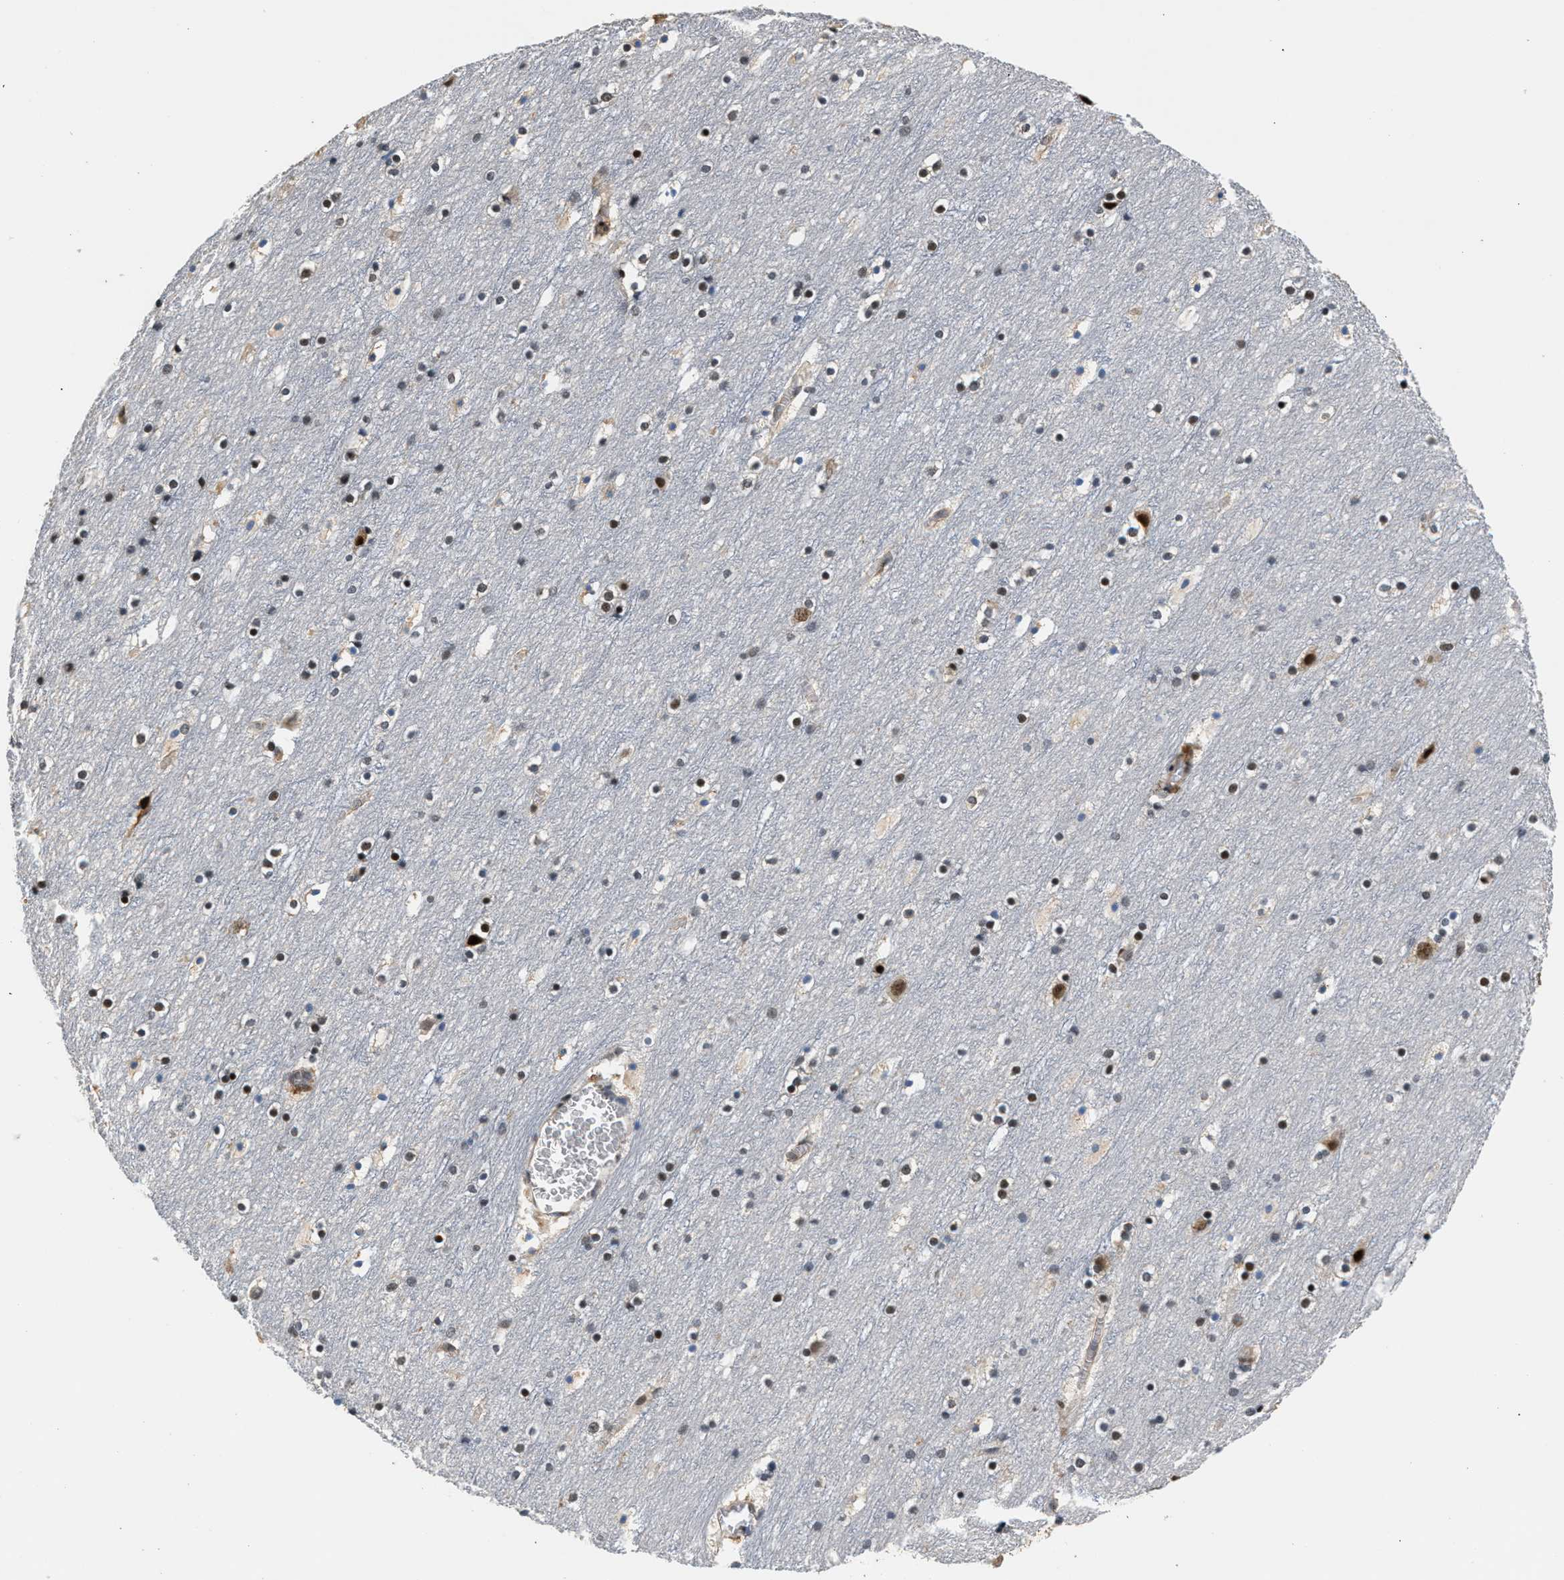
{"staining": {"intensity": "negative", "quantity": "none", "location": "none"}, "tissue": "cerebral cortex", "cell_type": "Endothelial cells", "image_type": "normal", "snomed": [{"axis": "morphology", "description": "Normal tissue, NOS"}, {"axis": "topography", "description": "Cerebral cortex"}], "caption": "Image shows no significant protein staining in endothelial cells of benign cerebral cortex.", "gene": "RBM33", "patient": {"sex": "male", "age": 45}}